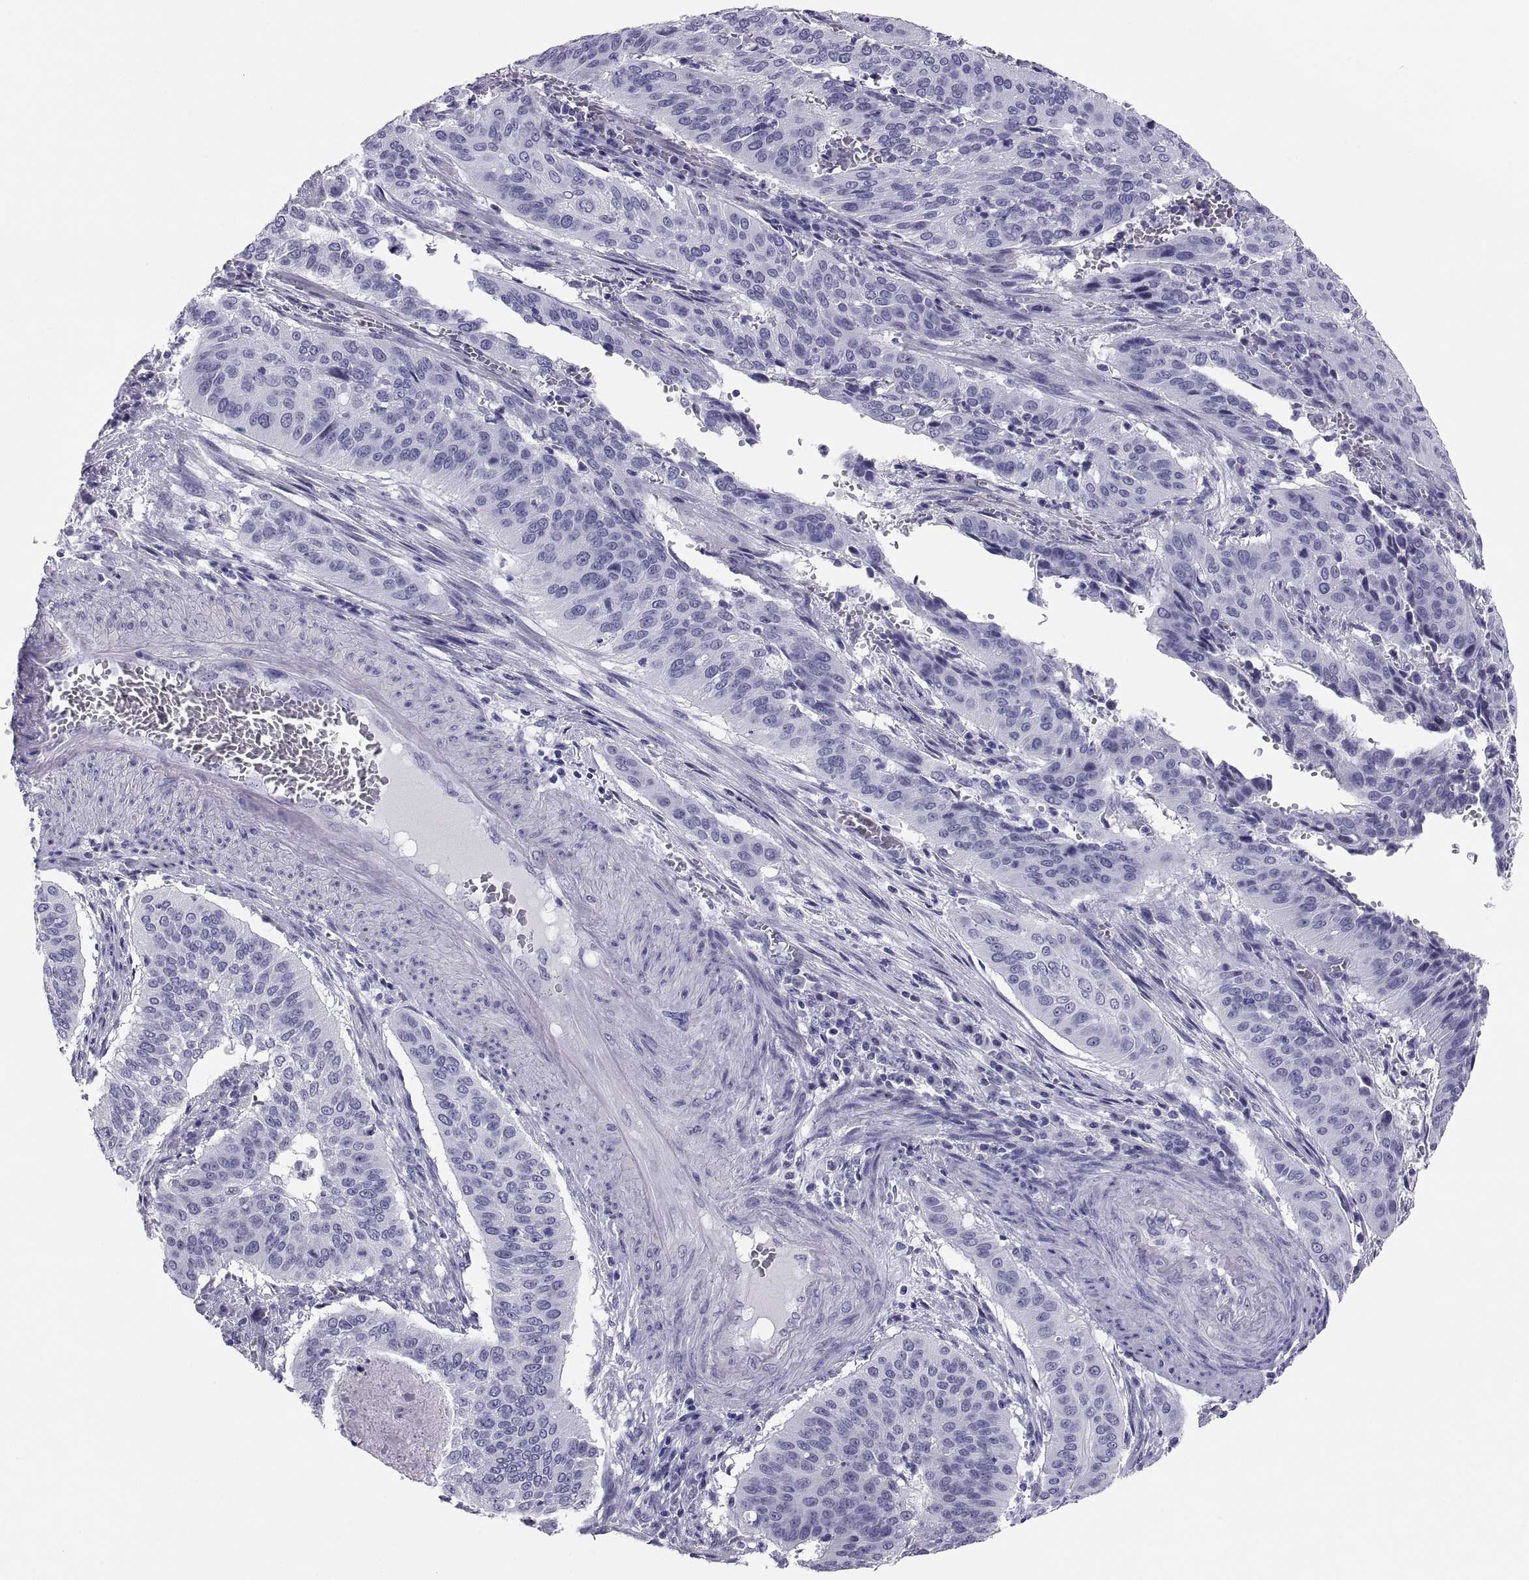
{"staining": {"intensity": "negative", "quantity": "none", "location": "none"}, "tissue": "cervical cancer", "cell_type": "Tumor cells", "image_type": "cancer", "snomed": [{"axis": "morphology", "description": "Squamous cell carcinoma, NOS"}, {"axis": "topography", "description": "Cervix"}], "caption": "Tumor cells show no significant staining in cervical cancer.", "gene": "FAM170A", "patient": {"sex": "female", "age": 39}}